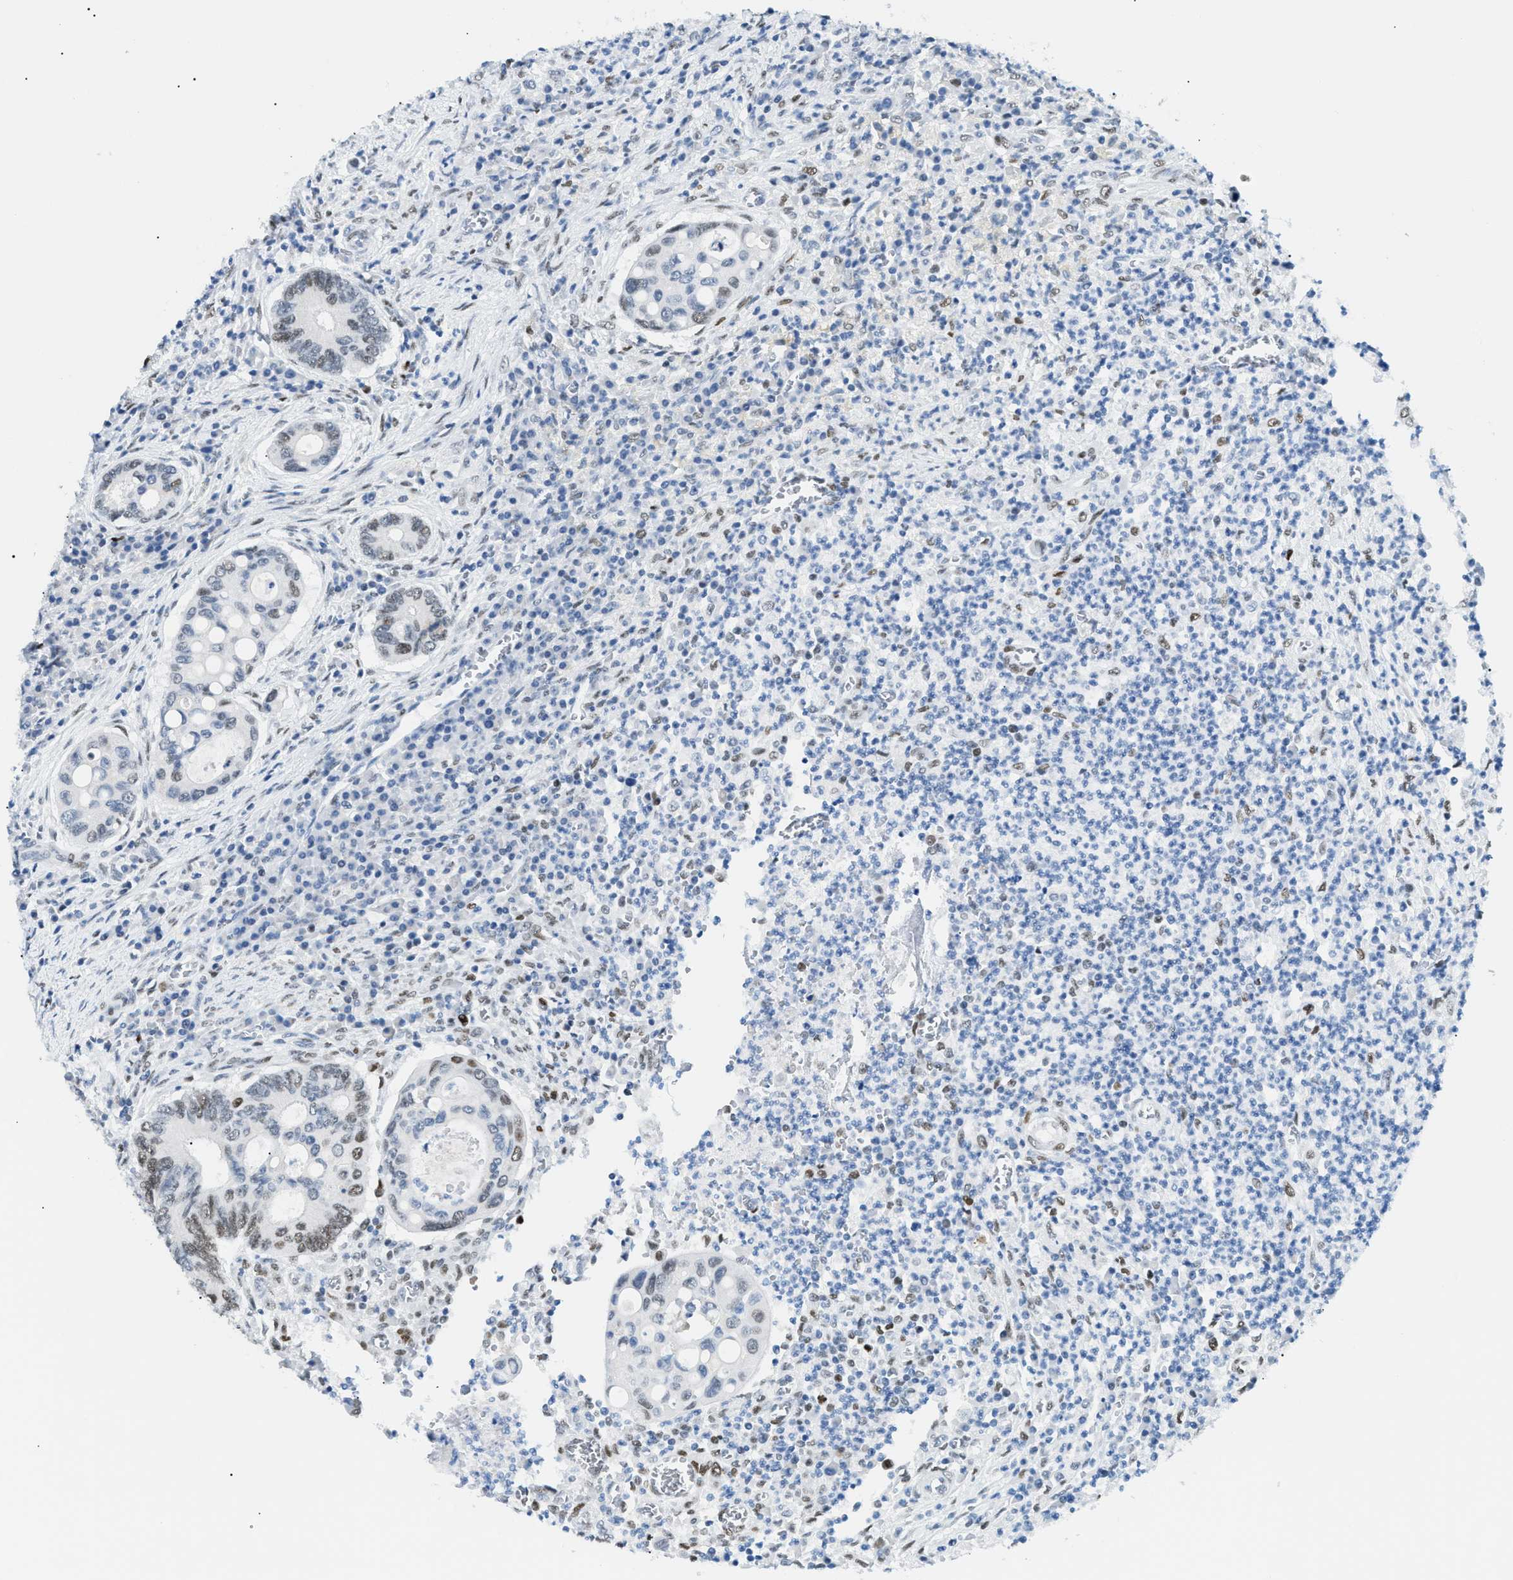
{"staining": {"intensity": "moderate", "quantity": "<25%", "location": "nuclear"}, "tissue": "colorectal cancer", "cell_type": "Tumor cells", "image_type": "cancer", "snomed": [{"axis": "morphology", "description": "Inflammation, NOS"}, {"axis": "morphology", "description": "Adenocarcinoma, NOS"}, {"axis": "topography", "description": "Colon"}], "caption": "Colorectal cancer (adenocarcinoma) was stained to show a protein in brown. There is low levels of moderate nuclear expression in about <25% of tumor cells.", "gene": "SMARCC1", "patient": {"sex": "male", "age": 72}}